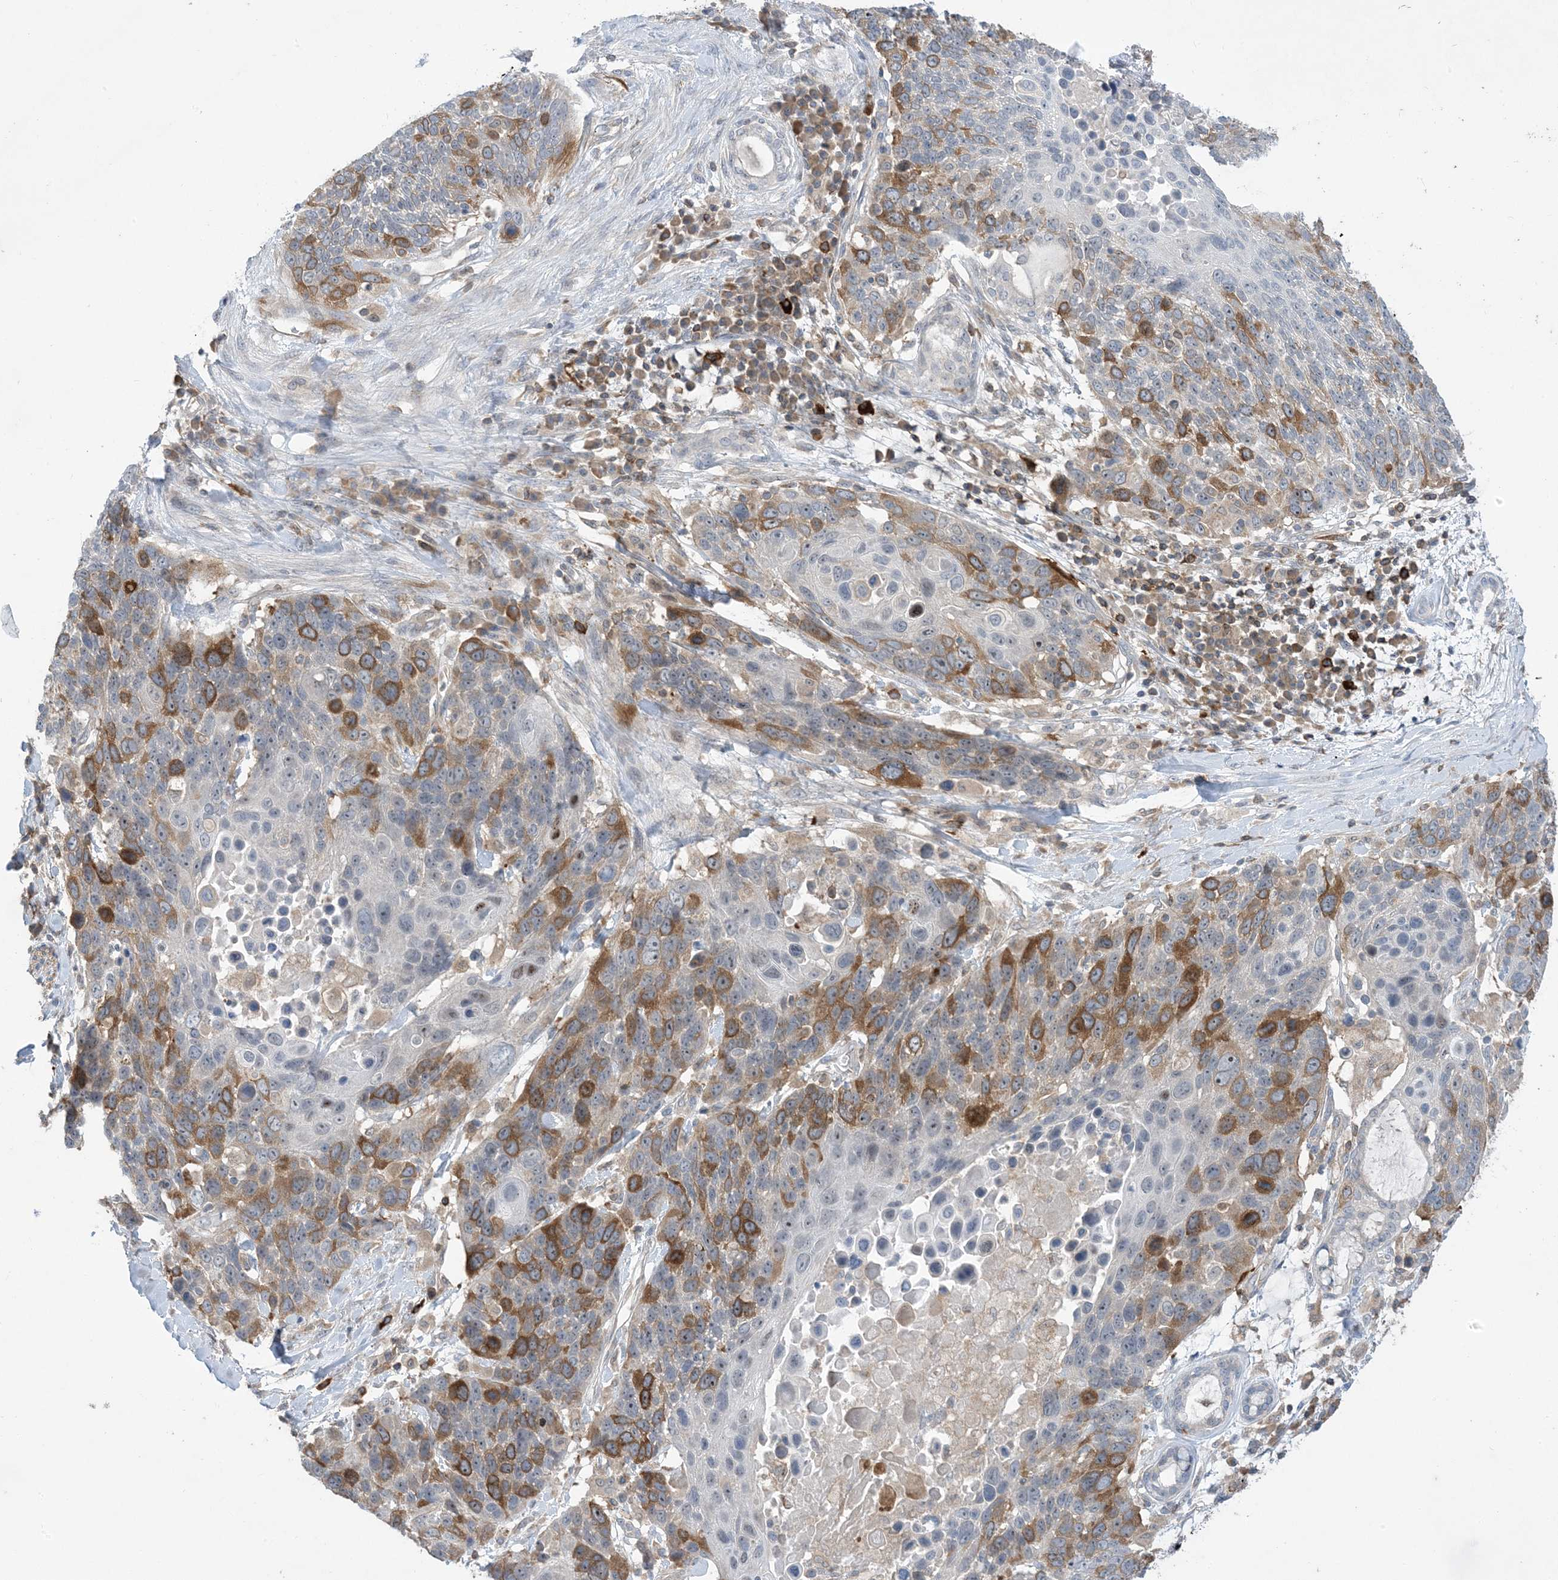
{"staining": {"intensity": "moderate", "quantity": "25%-75%", "location": "cytoplasmic/membranous"}, "tissue": "lung cancer", "cell_type": "Tumor cells", "image_type": "cancer", "snomed": [{"axis": "morphology", "description": "Squamous cell carcinoma, NOS"}, {"axis": "topography", "description": "Lung"}], "caption": "Lung squamous cell carcinoma stained with IHC exhibits moderate cytoplasmic/membranous positivity in approximately 25%-75% of tumor cells. The staining was performed using DAB (3,3'-diaminobenzidine) to visualize the protein expression in brown, while the nuclei were stained in blue with hematoxylin (Magnification: 20x).", "gene": "AOC1", "patient": {"sex": "male", "age": 66}}